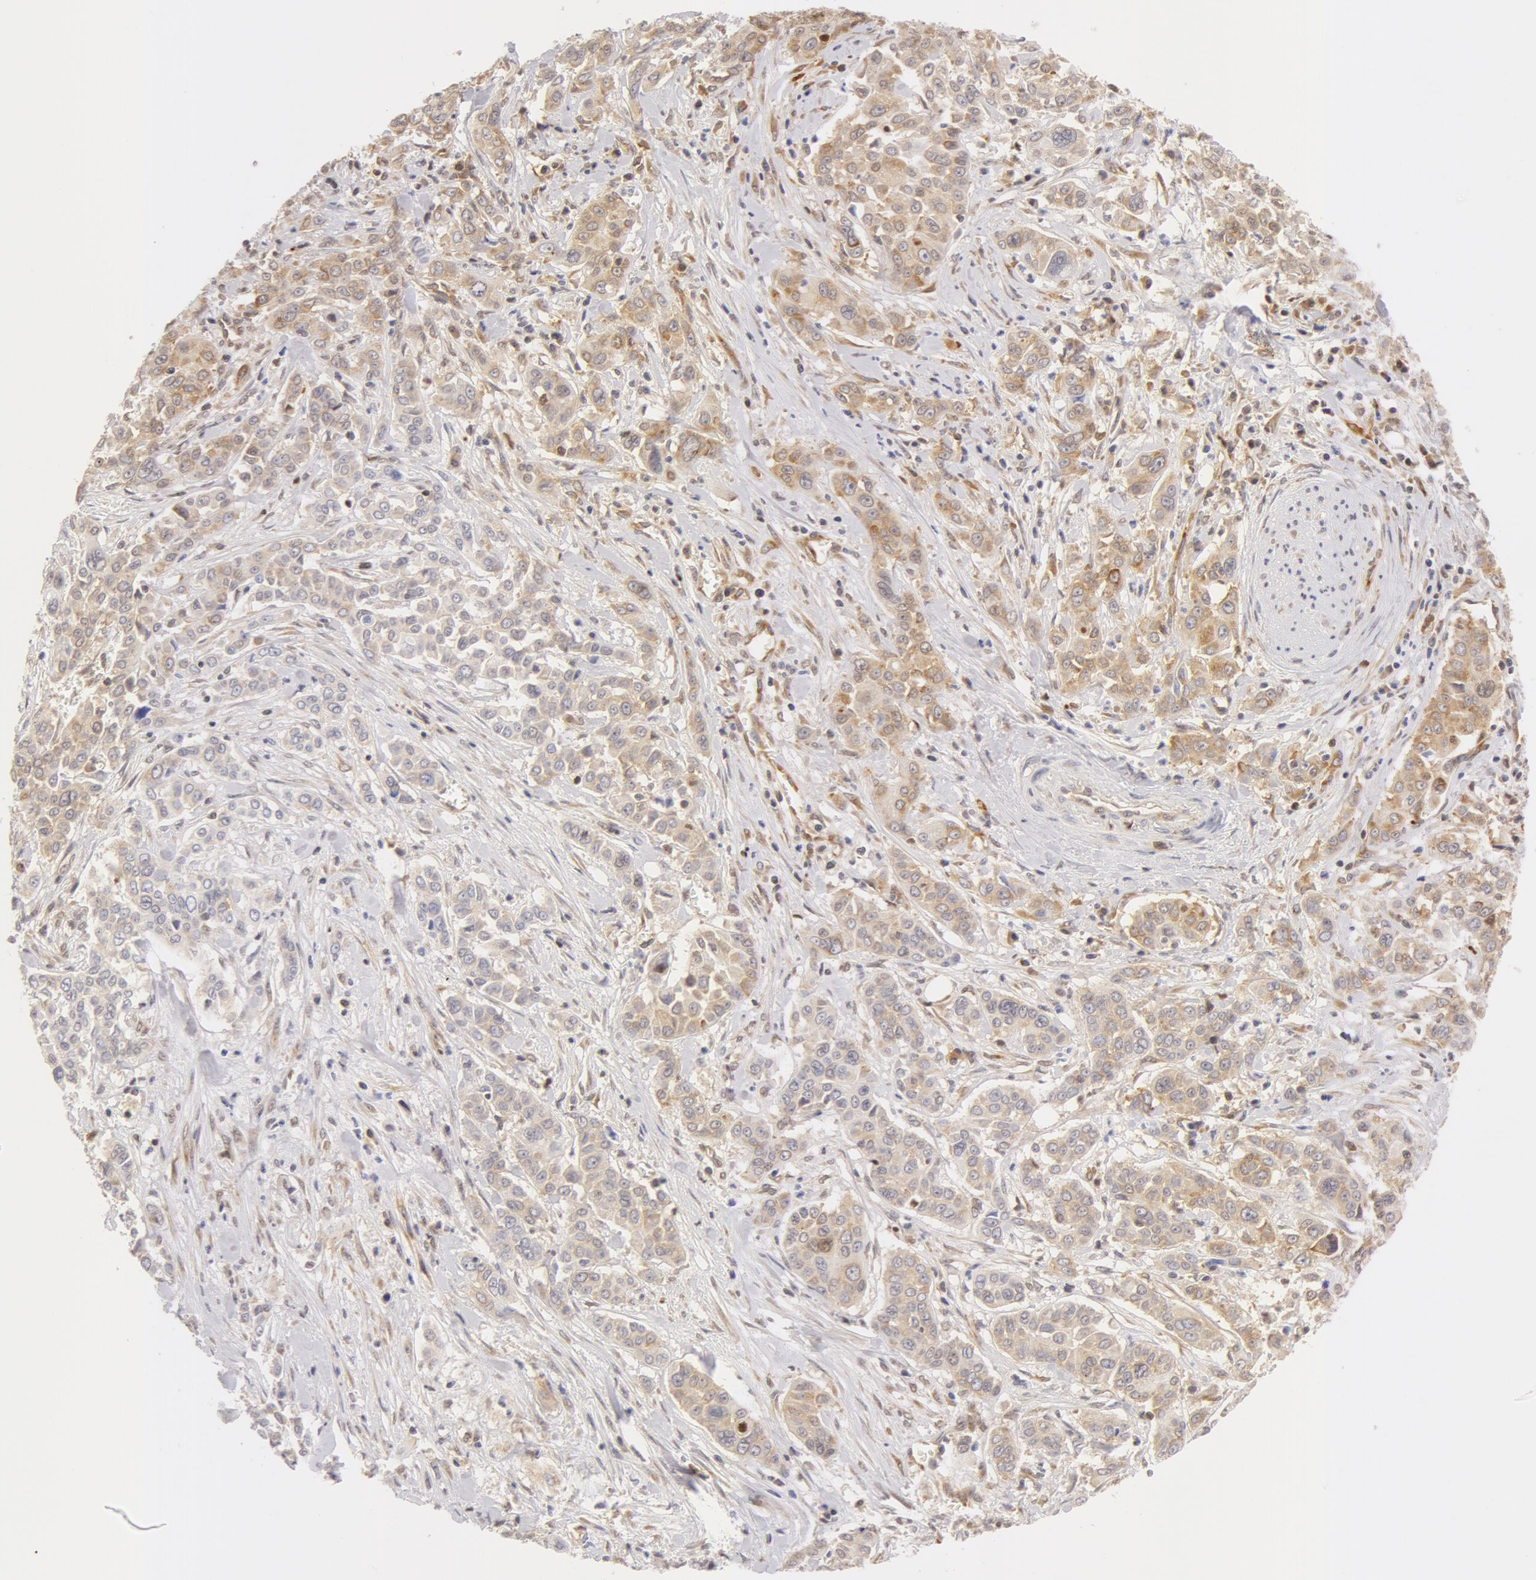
{"staining": {"intensity": "negative", "quantity": "none", "location": "none"}, "tissue": "pancreatic cancer", "cell_type": "Tumor cells", "image_type": "cancer", "snomed": [{"axis": "morphology", "description": "Adenocarcinoma, NOS"}, {"axis": "topography", "description": "Pancreas"}], "caption": "Immunohistochemistry histopathology image of human pancreatic cancer (adenocarcinoma) stained for a protein (brown), which shows no positivity in tumor cells.", "gene": "DDX3Y", "patient": {"sex": "female", "age": 52}}